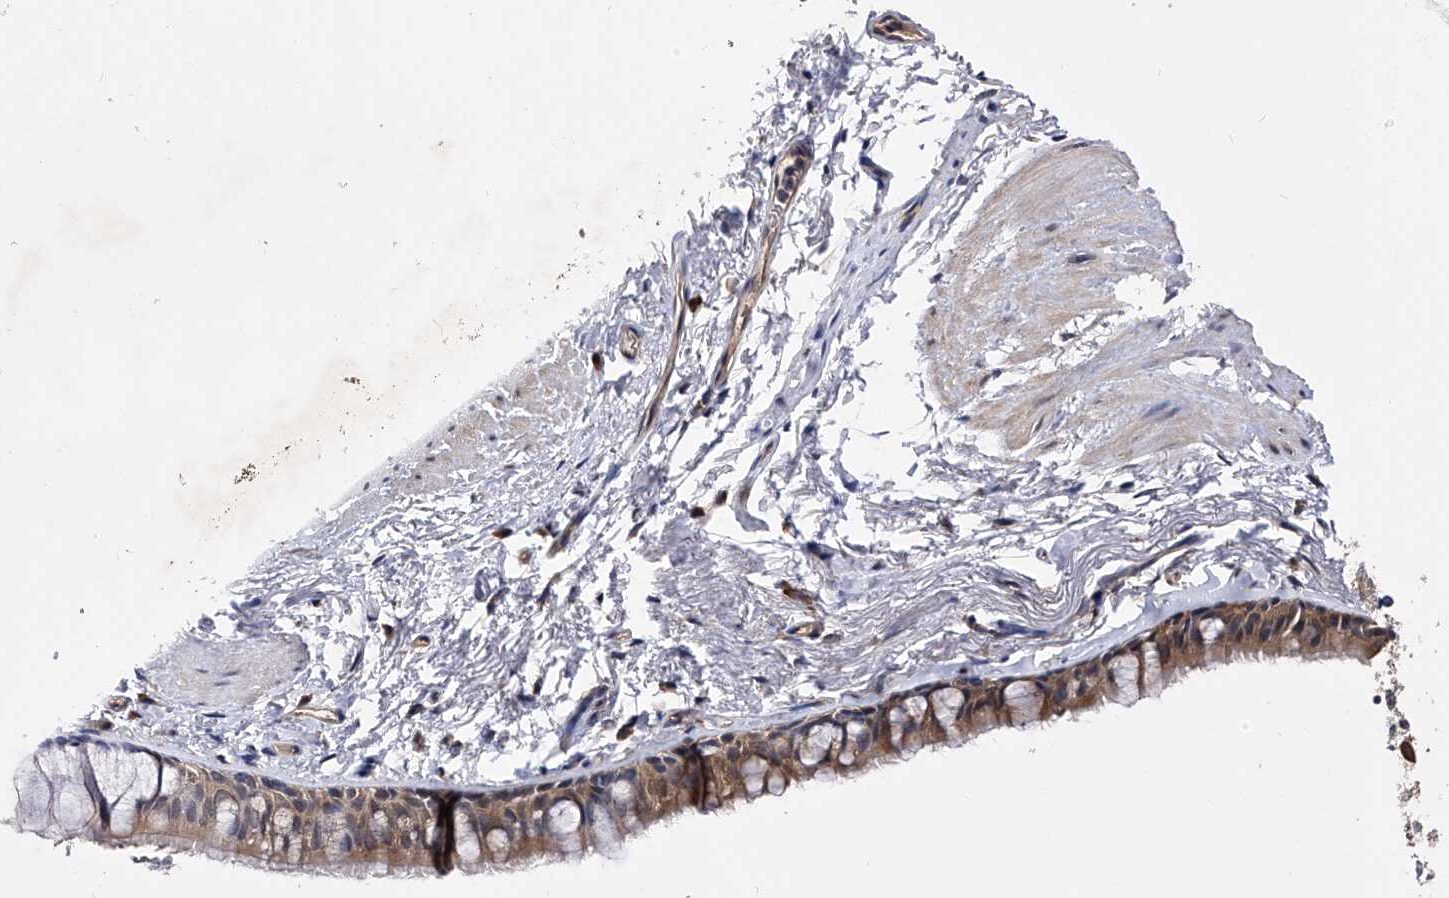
{"staining": {"intensity": "moderate", "quantity": ">75%", "location": "cytoplasmic/membranous"}, "tissue": "bronchus", "cell_type": "Respiratory epithelial cells", "image_type": "normal", "snomed": [{"axis": "morphology", "description": "Normal tissue, NOS"}, {"axis": "topography", "description": "Cartilage tissue"}, {"axis": "topography", "description": "Bronchus"}], "caption": "A photomicrograph of bronchus stained for a protein shows moderate cytoplasmic/membranous brown staining in respiratory epithelial cells. (Brightfield microscopy of DAB IHC at high magnification).", "gene": "USP45", "patient": {"sex": "female", "age": 73}}